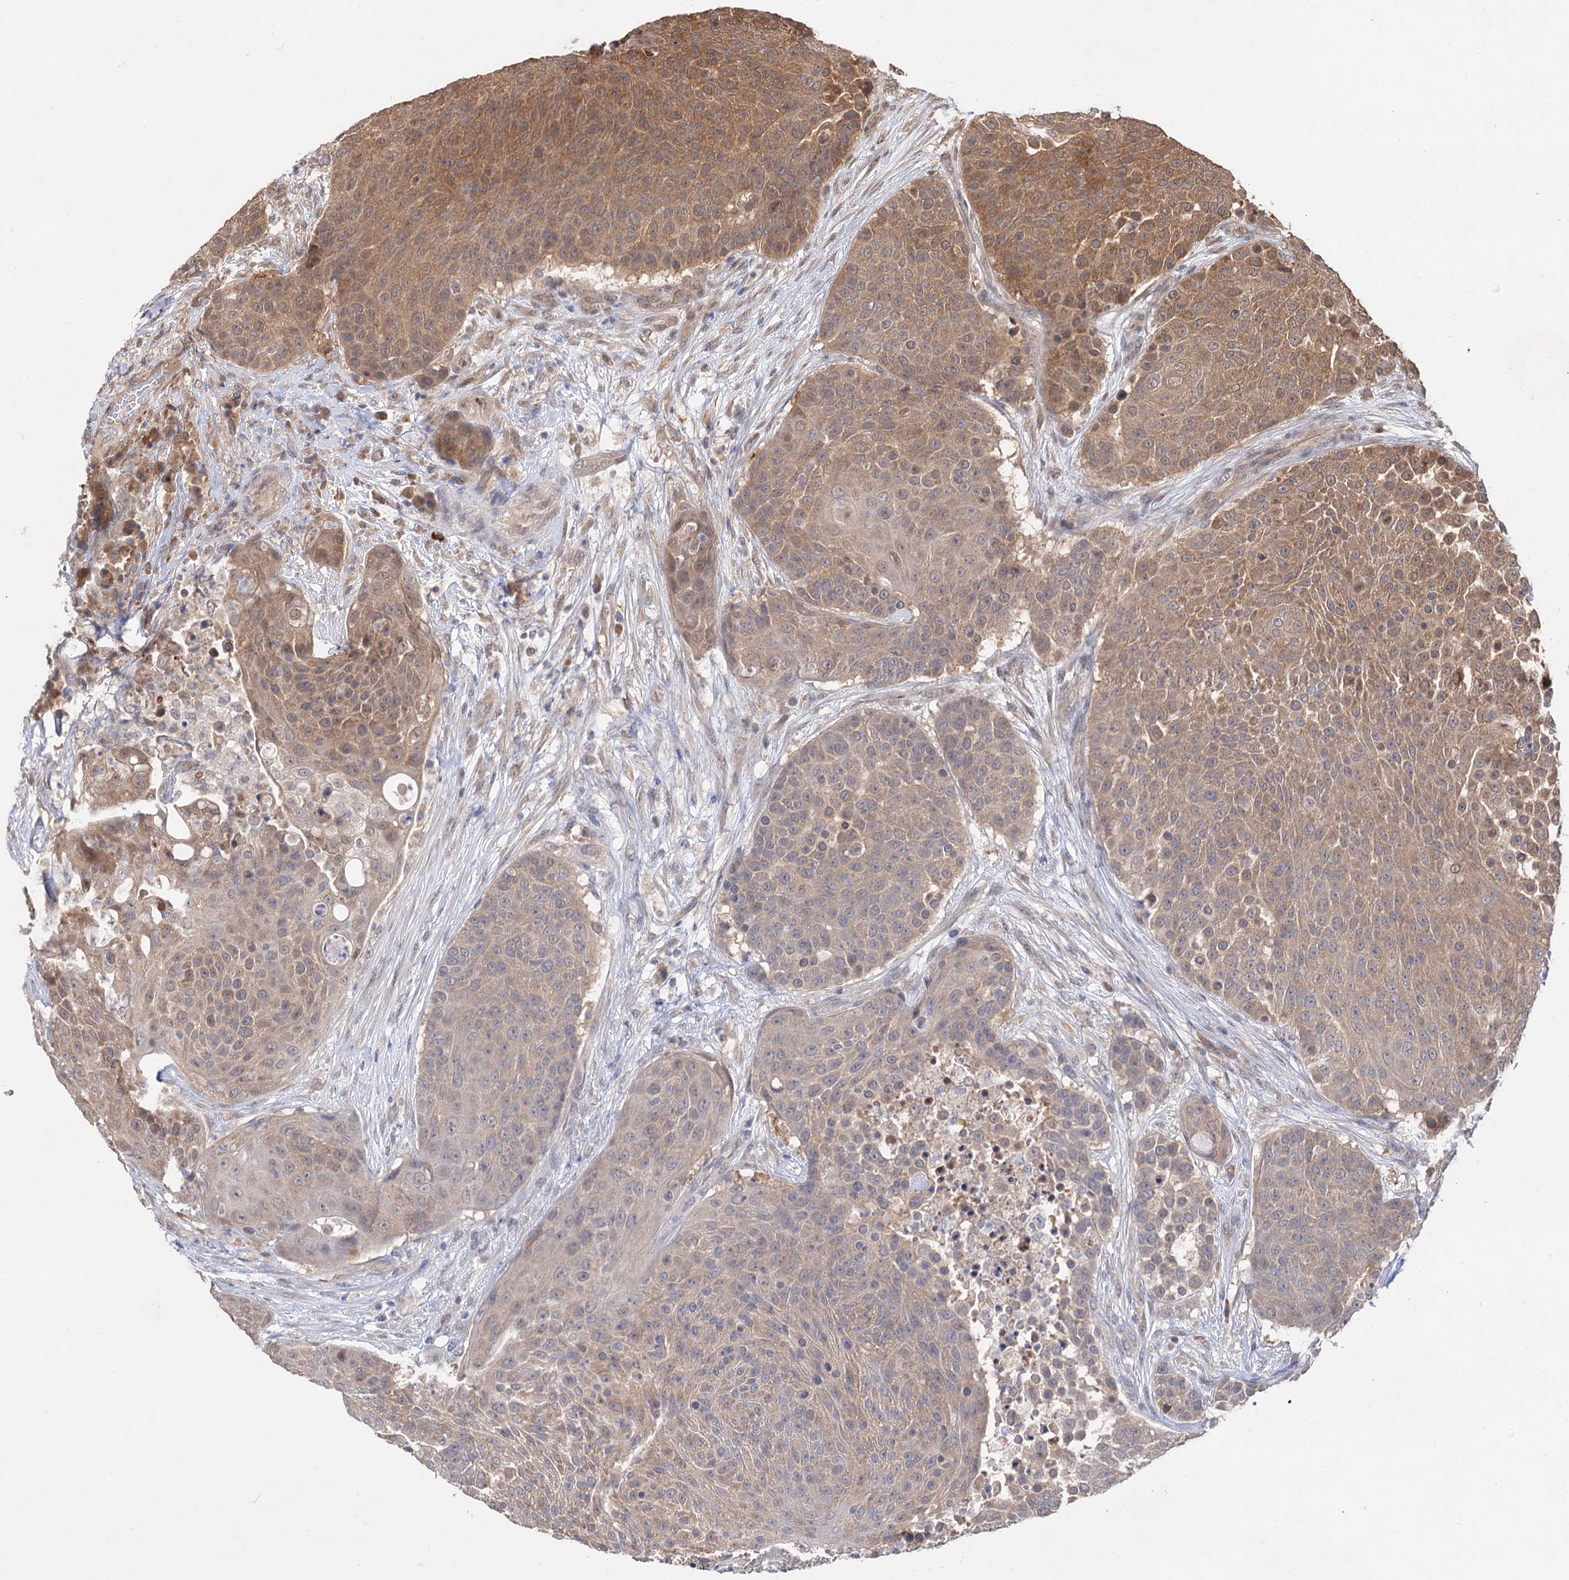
{"staining": {"intensity": "moderate", "quantity": "<25%", "location": "cytoplasmic/membranous"}, "tissue": "urothelial cancer", "cell_type": "Tumor cells", "image_type": "cancer", "snomed": [{"axis": "morphology", "description": "Urothelial carcinoma, High grade"}, {"axis": "topography", "description": "Urinary bladder"}], "caption": "This histopathology image displays urothelial carcinoma (high-grade) stained with immunohistochemistry (IHC) to label a protein in brown. The cytoplasmic/membranous of tumor cells show moderate positivity for the protein. Nuclei are counter-stained blue.", "gene": "FBXW8", "patient": {"sex": "female", "age": 63}}